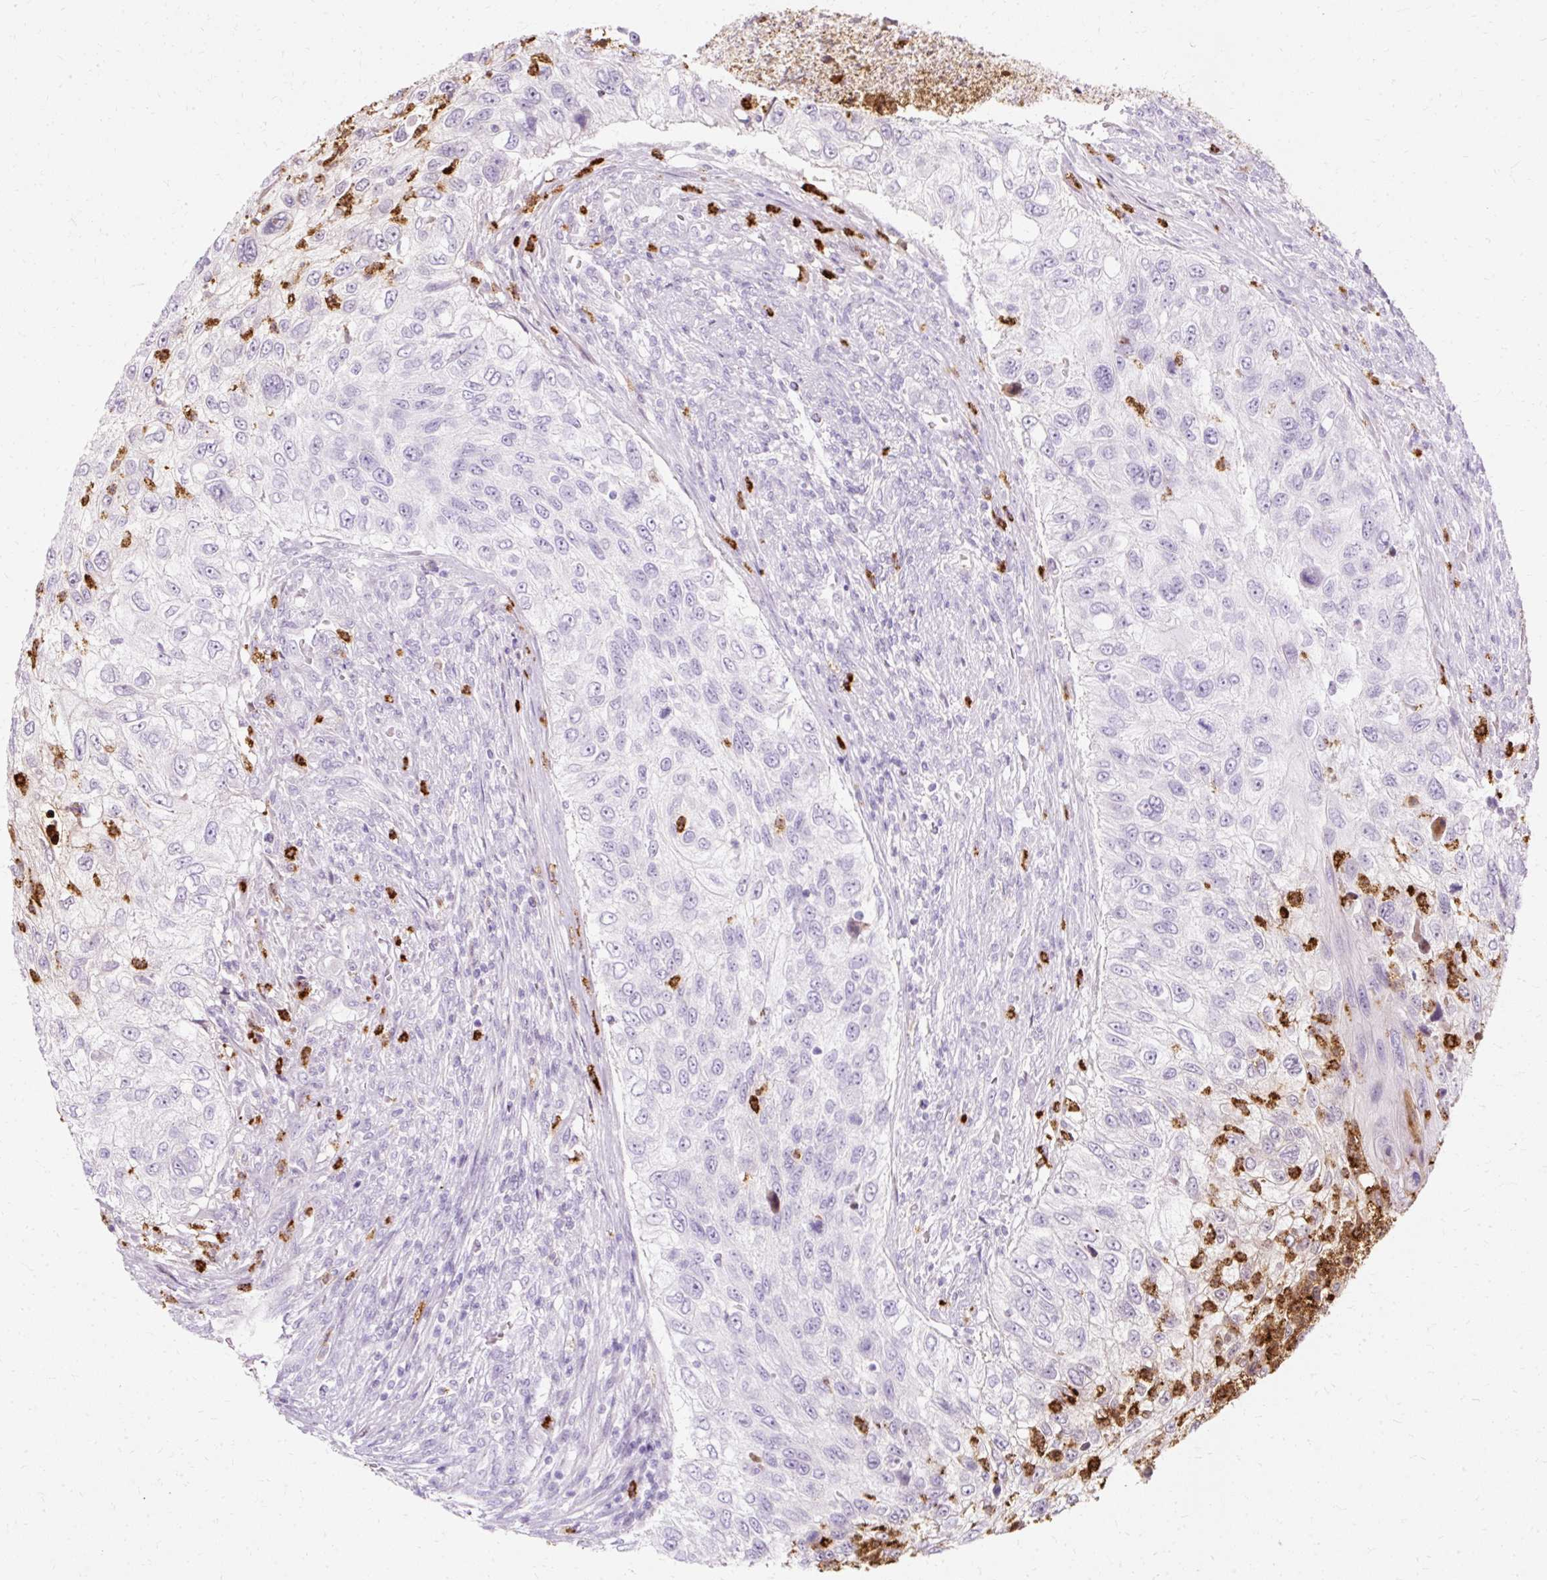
{"staining": {"intensity": "negative", "quantity": "none", "location": "none"}, "tissue": "urothelial cancer", "cell_type": "Tumor cells", "image_type": "cancer", "snomed": [{"axis": "morphology", "description": "Urothelial carcinoma, High grade"}, {"axis": "topography", "description": "Urinary bladder"}], "caption": "Immunohistochemical staining of high-grade urothelial carcinoma demonstrates no significant positivity in tumor cells. Brightfield microscopy of immunohistochemistry stained with DAB (brown) and hematoxylin (blue), captured at high magnification.", "gene": "DEFA1", "patient": {"sex": "female", "age": 60}}